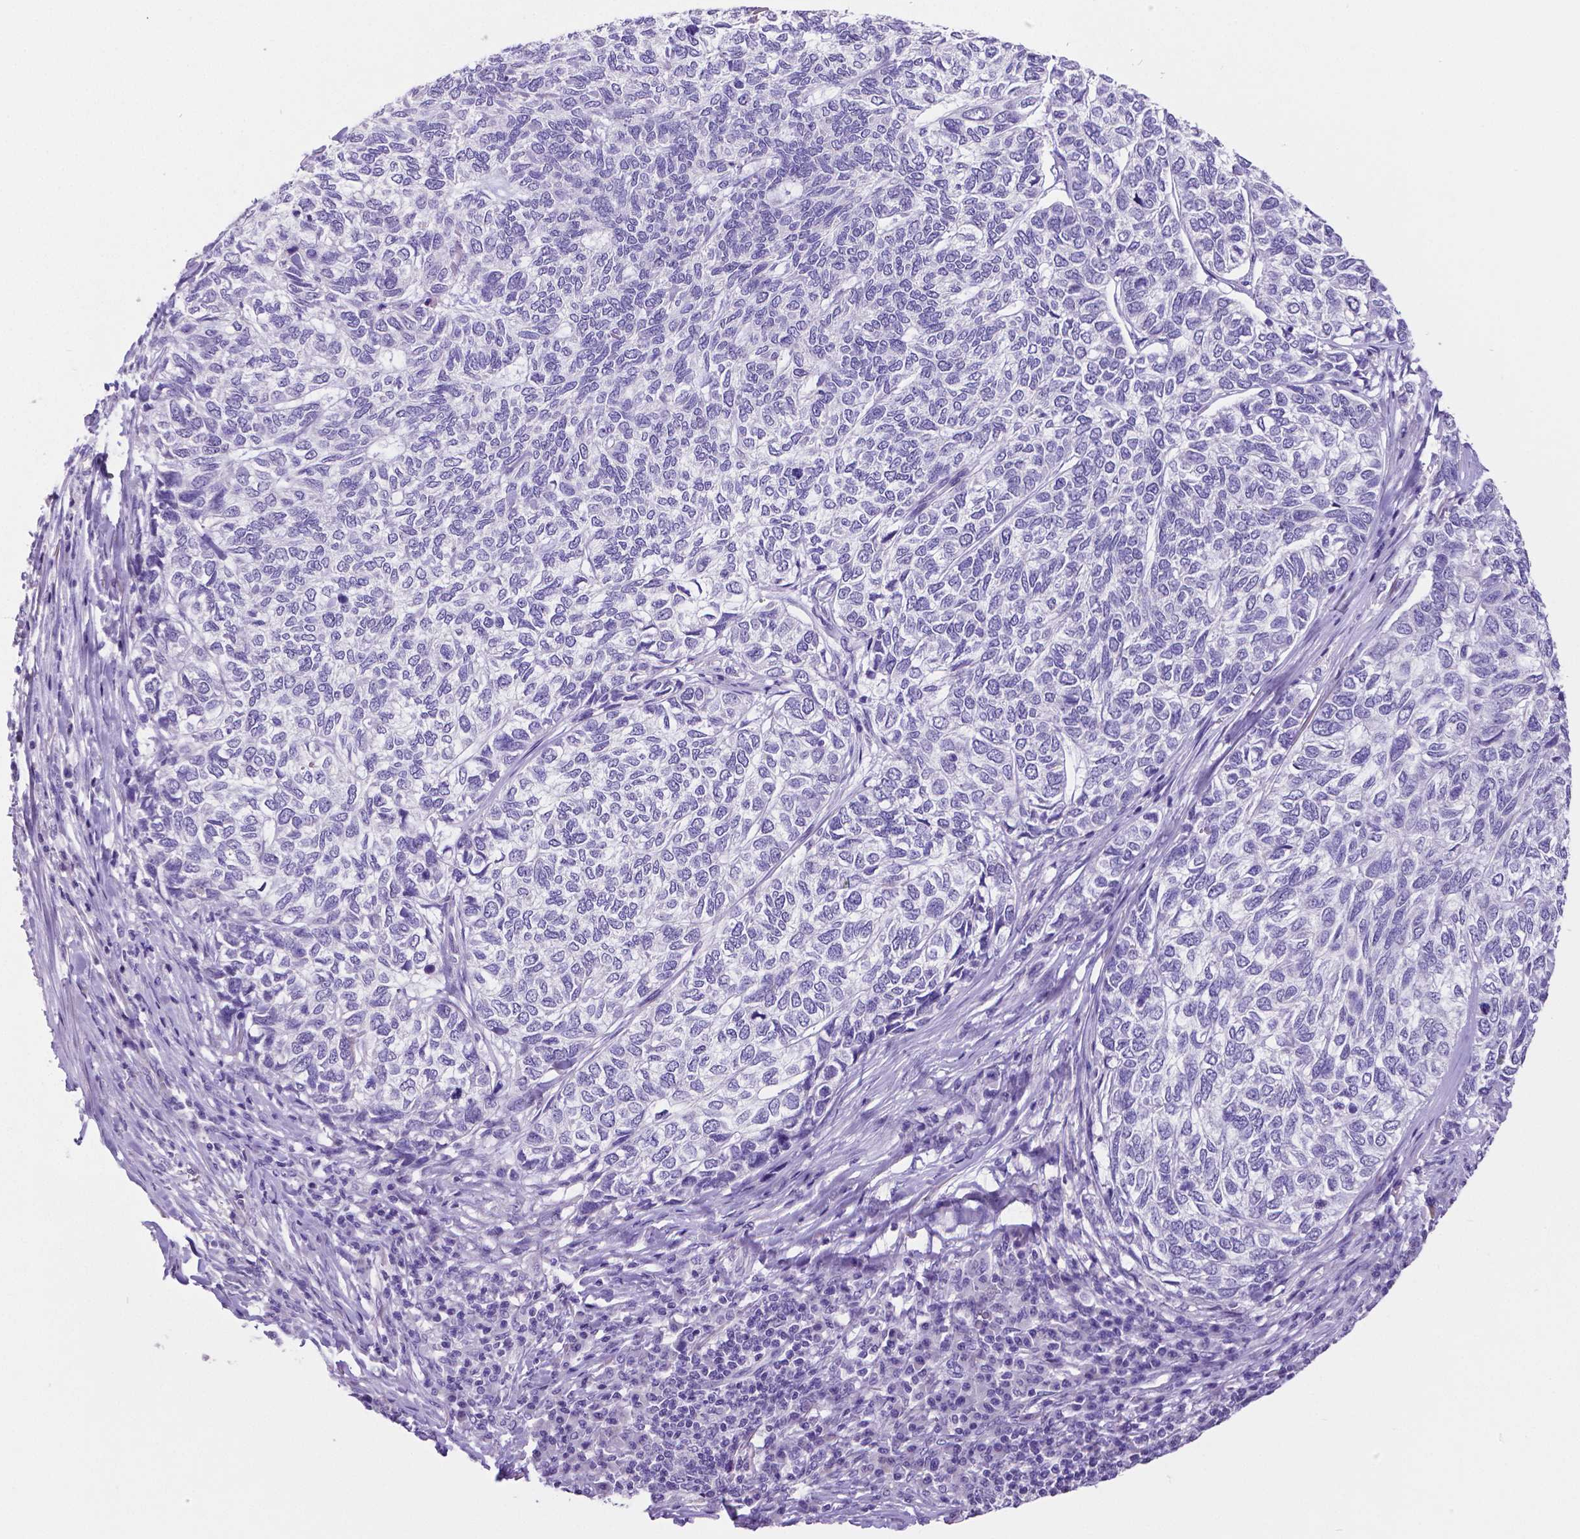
{"staining": {"intensity": "negative", "quantity": "none", "location": "none"}, "tissue": "skin cancer", "cell_type": "Tumor cells", "image_type": "cancer", "snomed": [{"axis": "morphology", "description": "Basal cell carcinoma"}, {"axis": "topography", "description": "Skin"}], "caption": "Immunohistochemical staining of skin cancer (basal cell carcinoma) shows no significant expression in tumor cells. (Brightfield microscopy of DAB (3,3'-diaminobenzidine) immunohistochemistry (IHC) at high magnification).", "gene": "SATB2", "patient": {"sex": "female", "age": 65}}